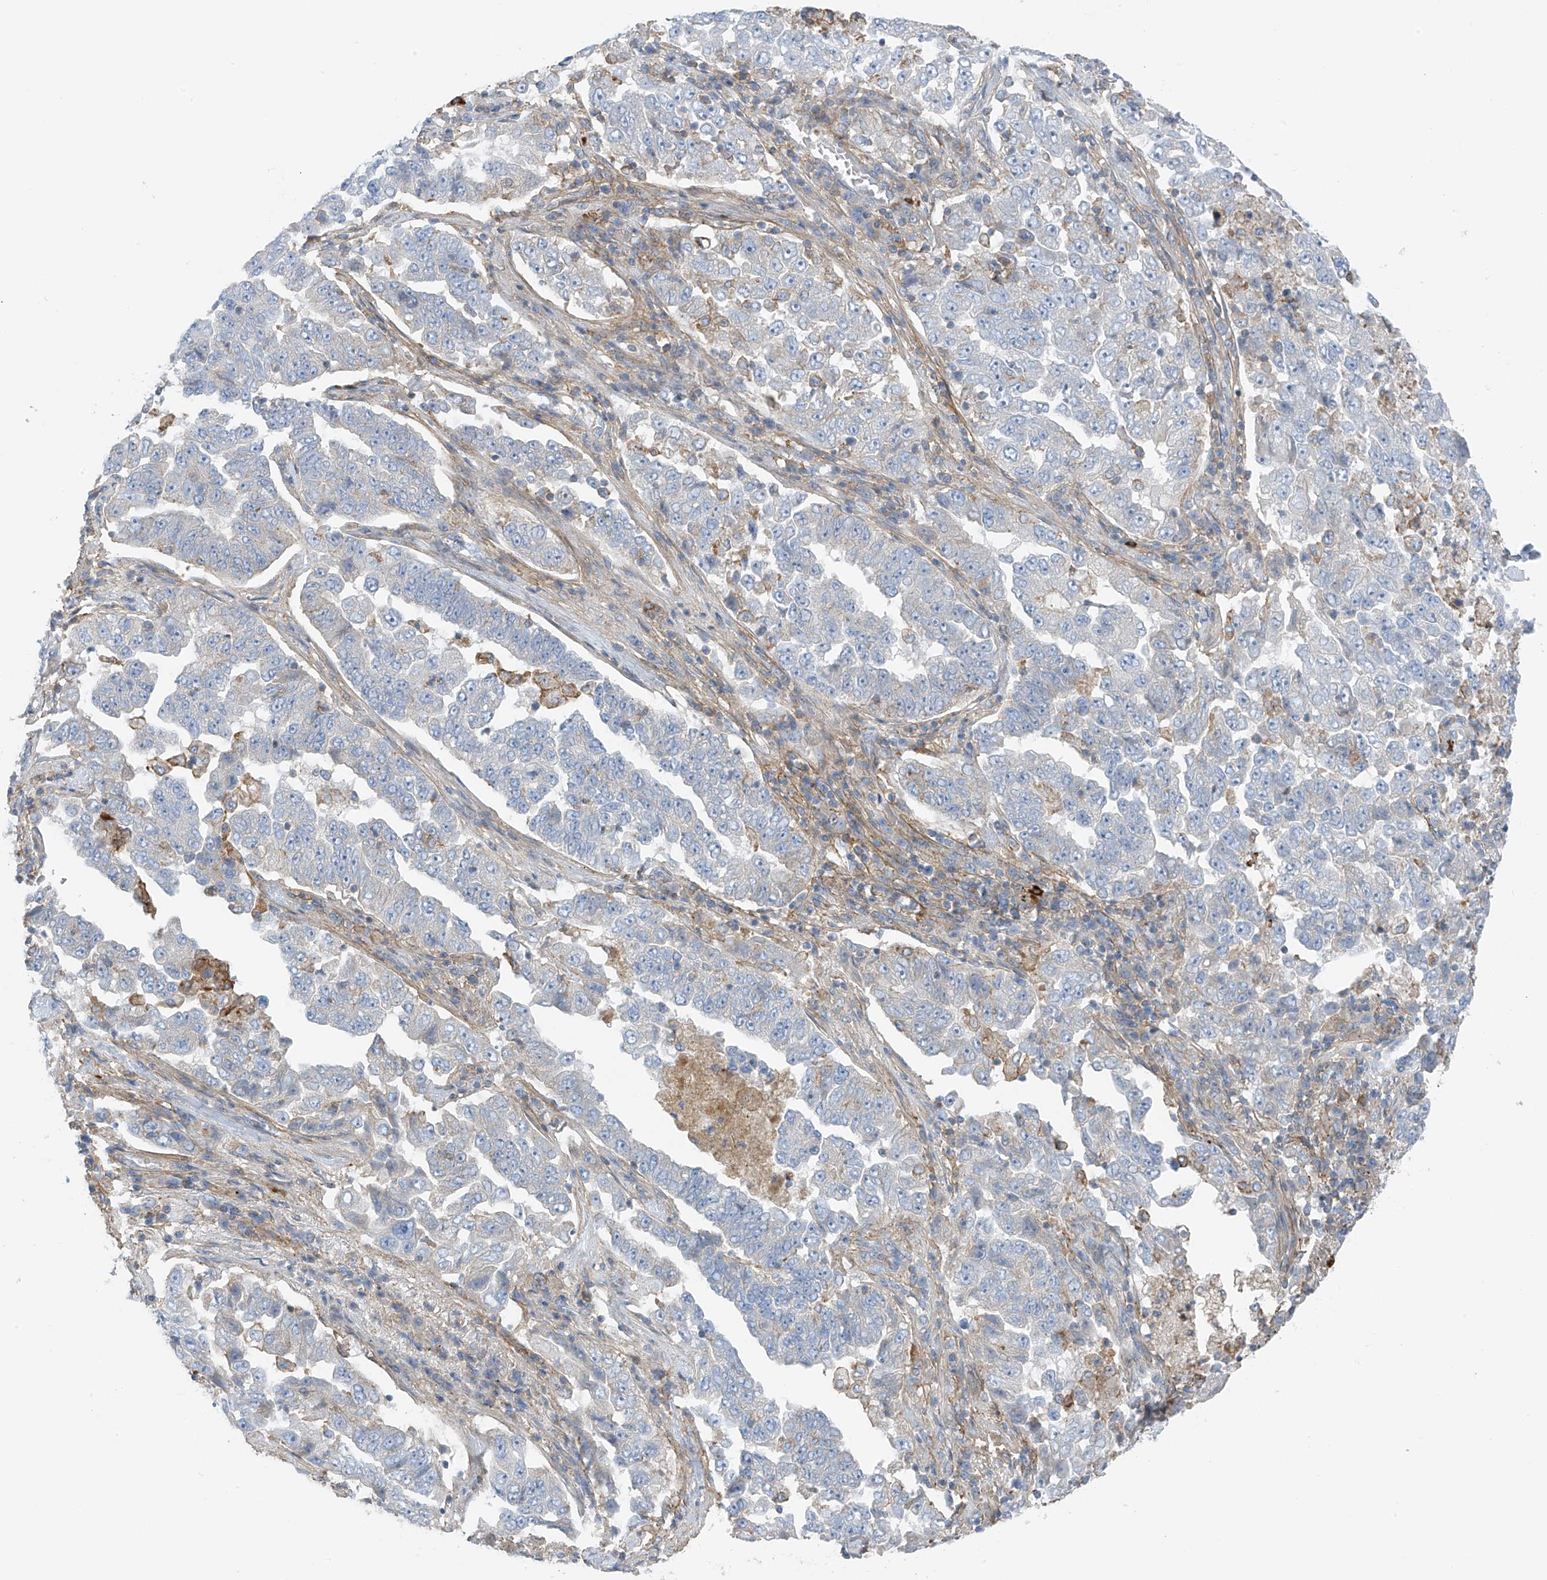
{"staining": {"intensity": "negative", "quantity": "none", "location": "none"}, "tissue": "lung cancer", "cell_type": "Tumor cells", "image_type": "cancer", "snomed": [{"axis": "morphology", "description": "Adenocarcinoma, NOS"}, {"axis": "topography", "description": "Lung"}], "caption": "Tumor cells show no significant protein expression in adenocarcinoma (lung).", "gene": "NALCN", "patient": {"sex": "female", "age": 51}}